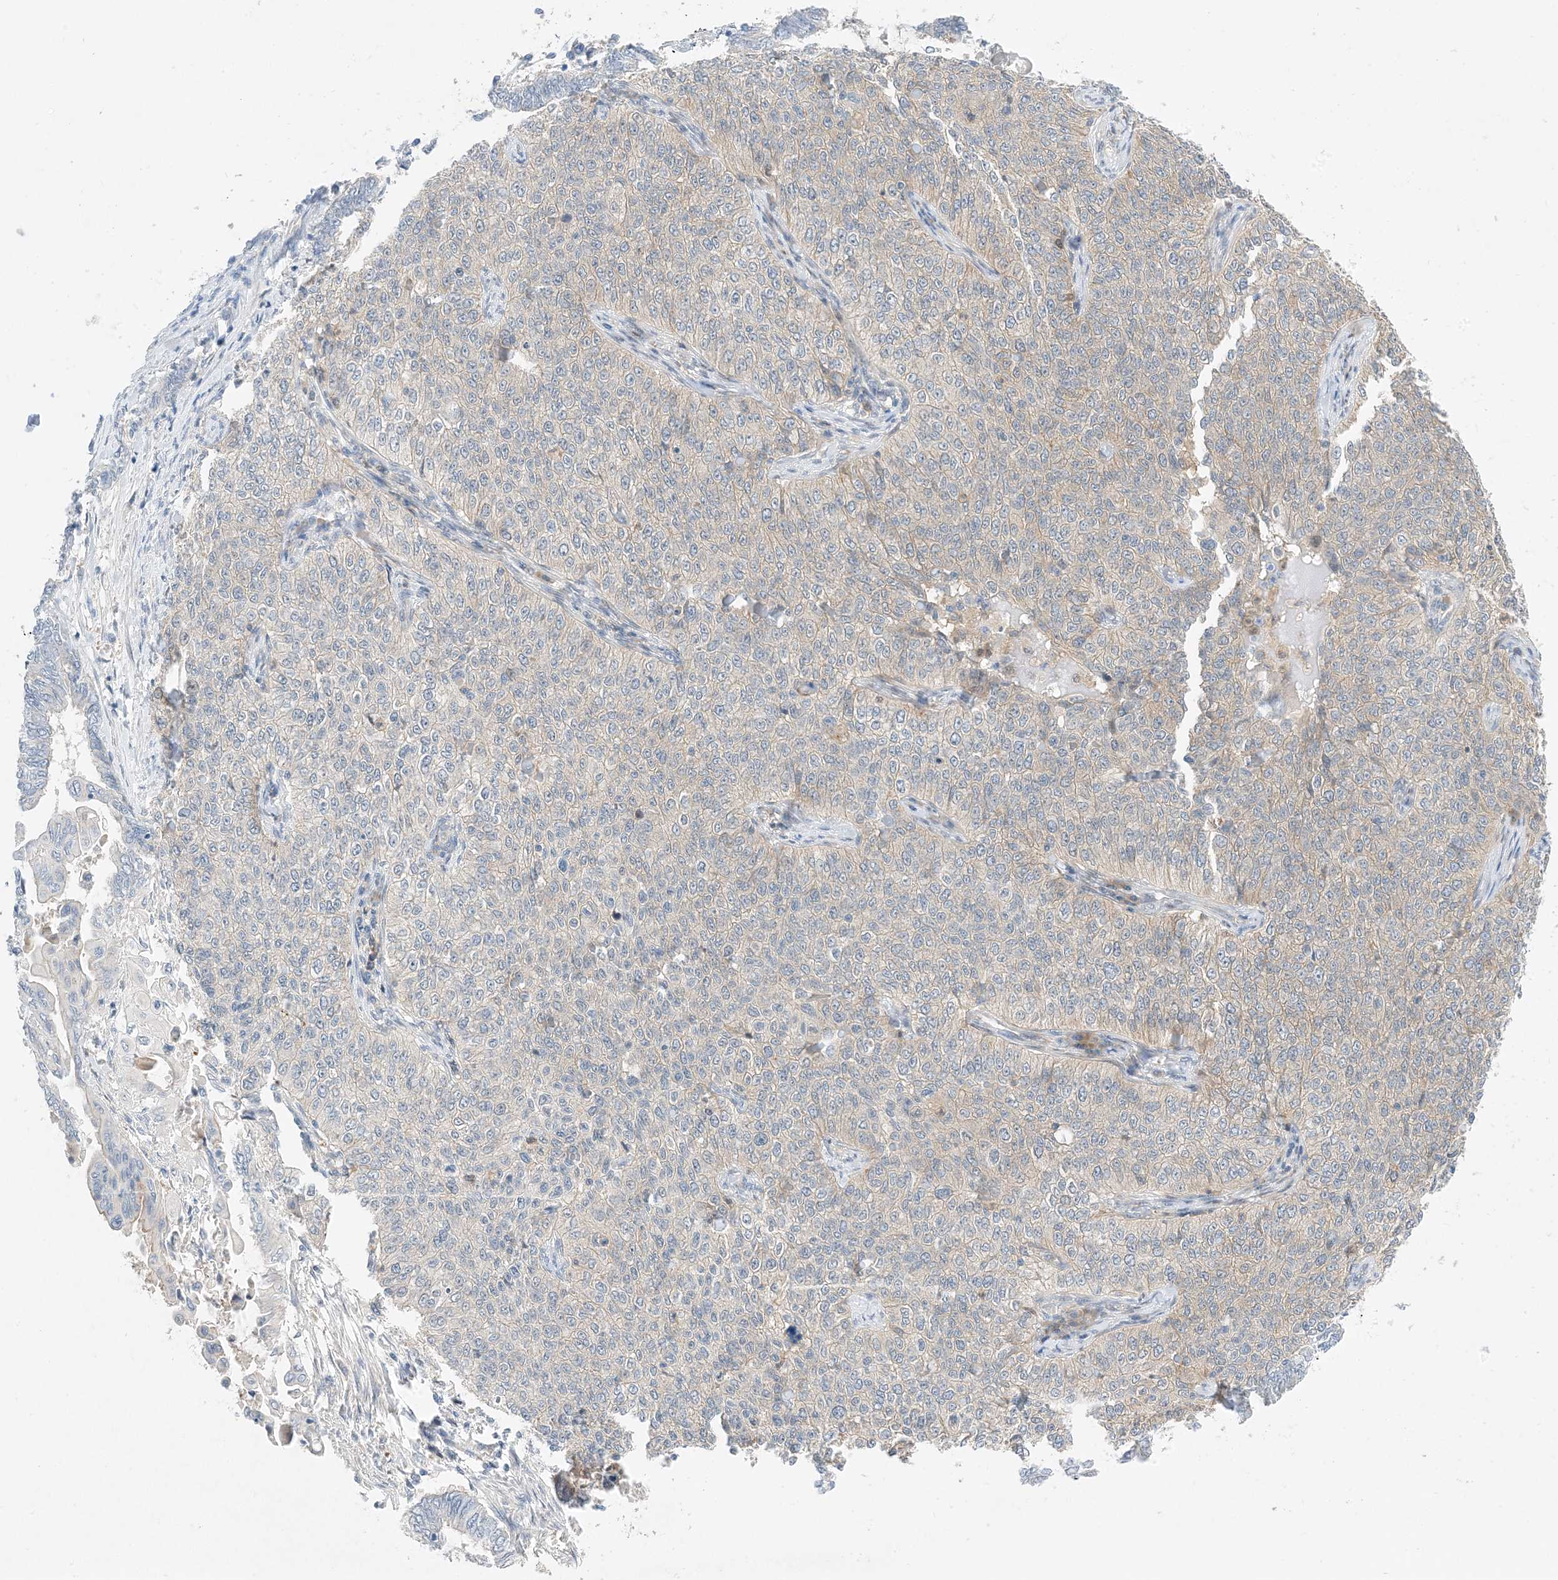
{"staining": {"intensity": "negative", "quantity": "none", "location": "none"}, "tissue": "cervical cancer", "cell_type": "Tumor cells", "image_type": "cancer", "snomed": [{"axis": "morphology", "description": "Squamous cell carcinoma, NOS"}, {"axis": "topography", "description": "Cervix"}], "caption": "There is no significant expression in tumor cells of squamous cell carcinoma (cervical).", "gene": "KIFBP", "patient": {"sex": "female", "age": 35}}